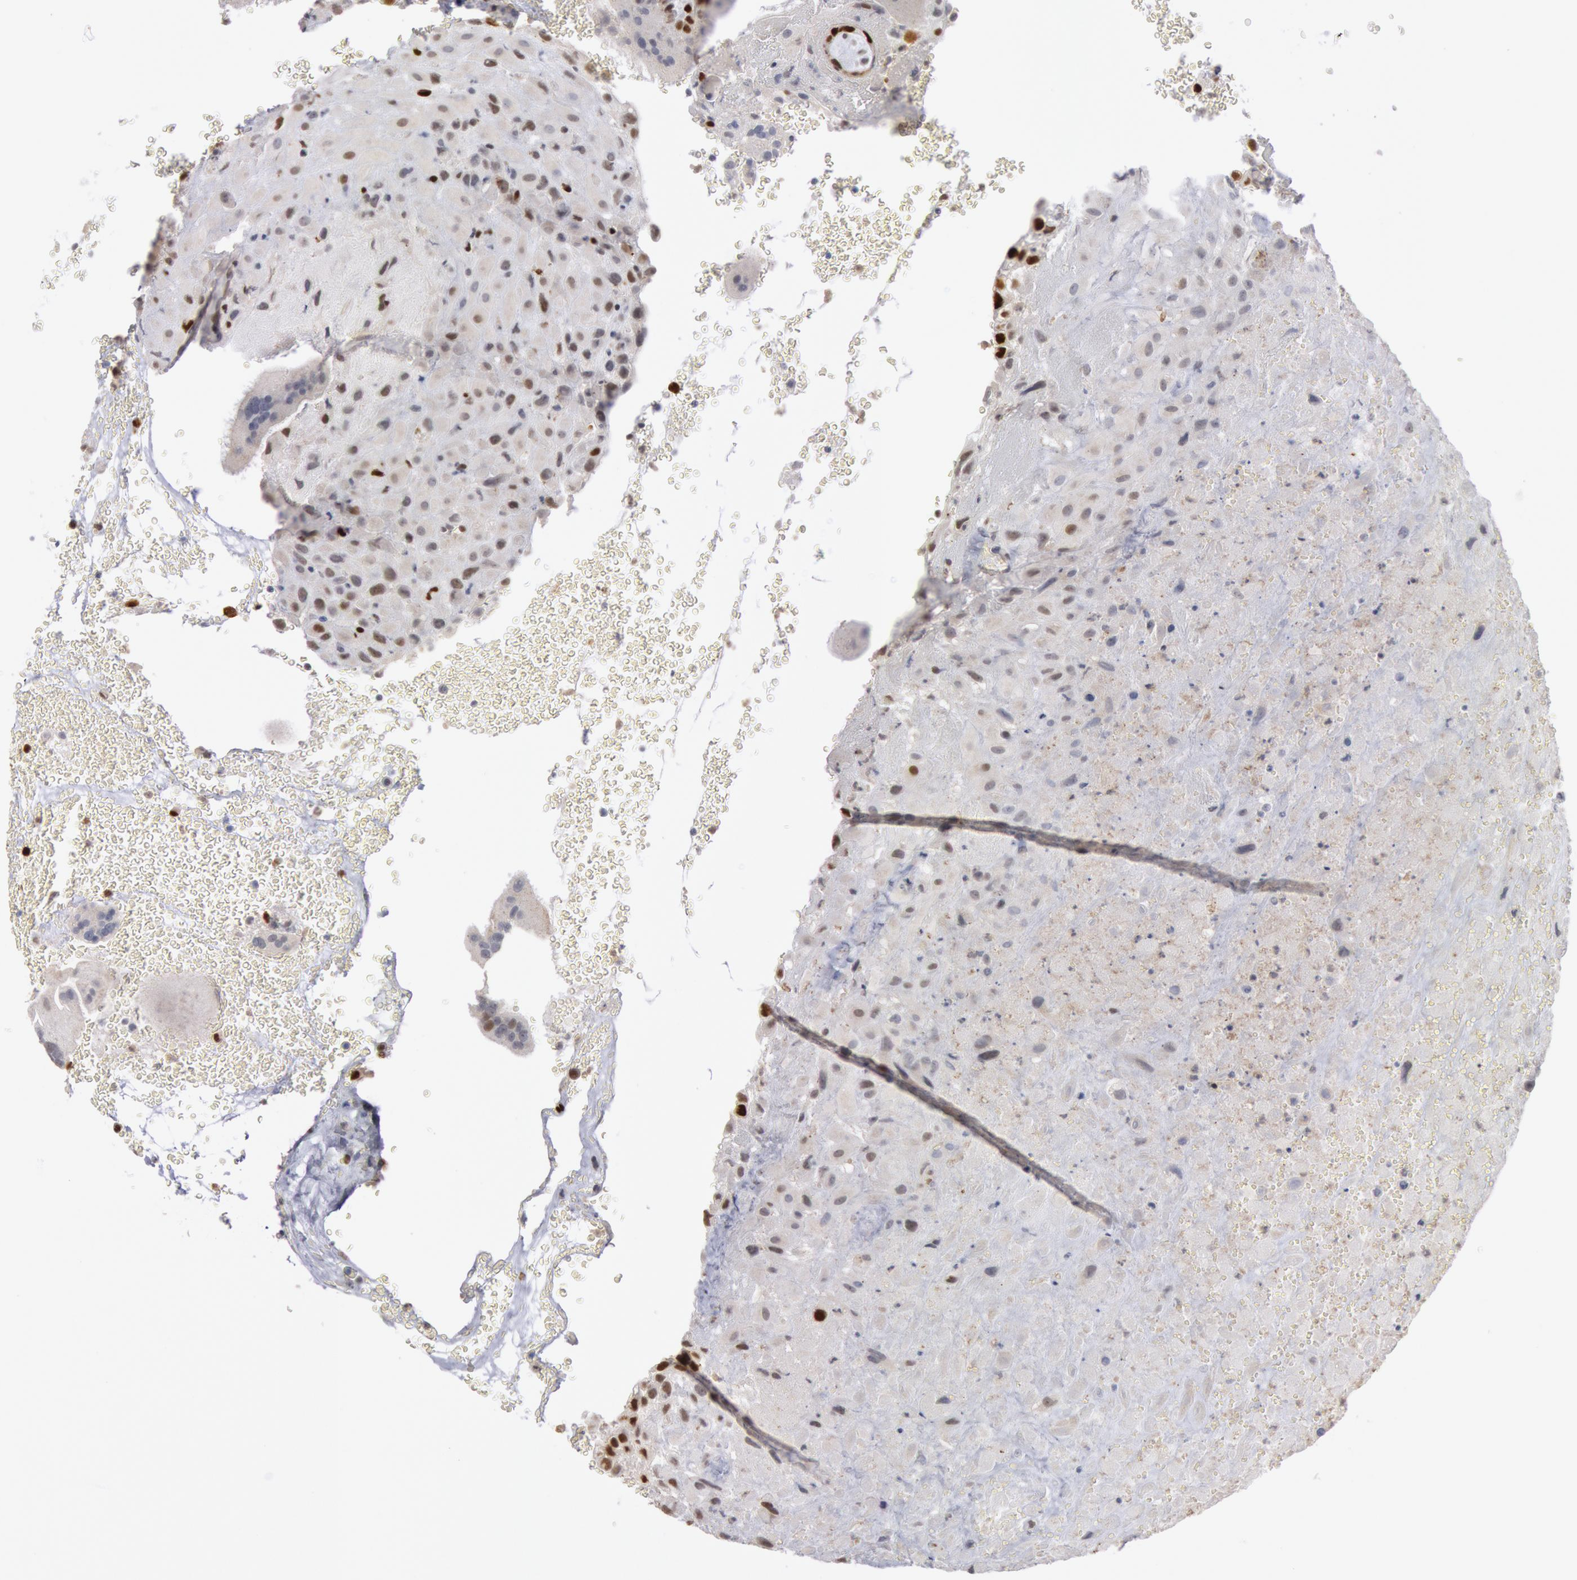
{"staining": {"intensity": "moderate", "quantity": "25%-75%", "location": "nuclear"}, "tissue": "placenta", "cell_type": "Decidual cells", "image_type": "normal", "snomed": [{"axis": "morphology", "description": "Normal tissue, NOS"}, {"axis": "topography", "description": "Placenta"}], "caption": "Brown immunohistochemical staining in benign placenta reveals moderate nuclear positivity in approximately 25%-75% of decidual cells.", "gene": "WDHD1", "patient": {"sex": "female", "age": 19}}